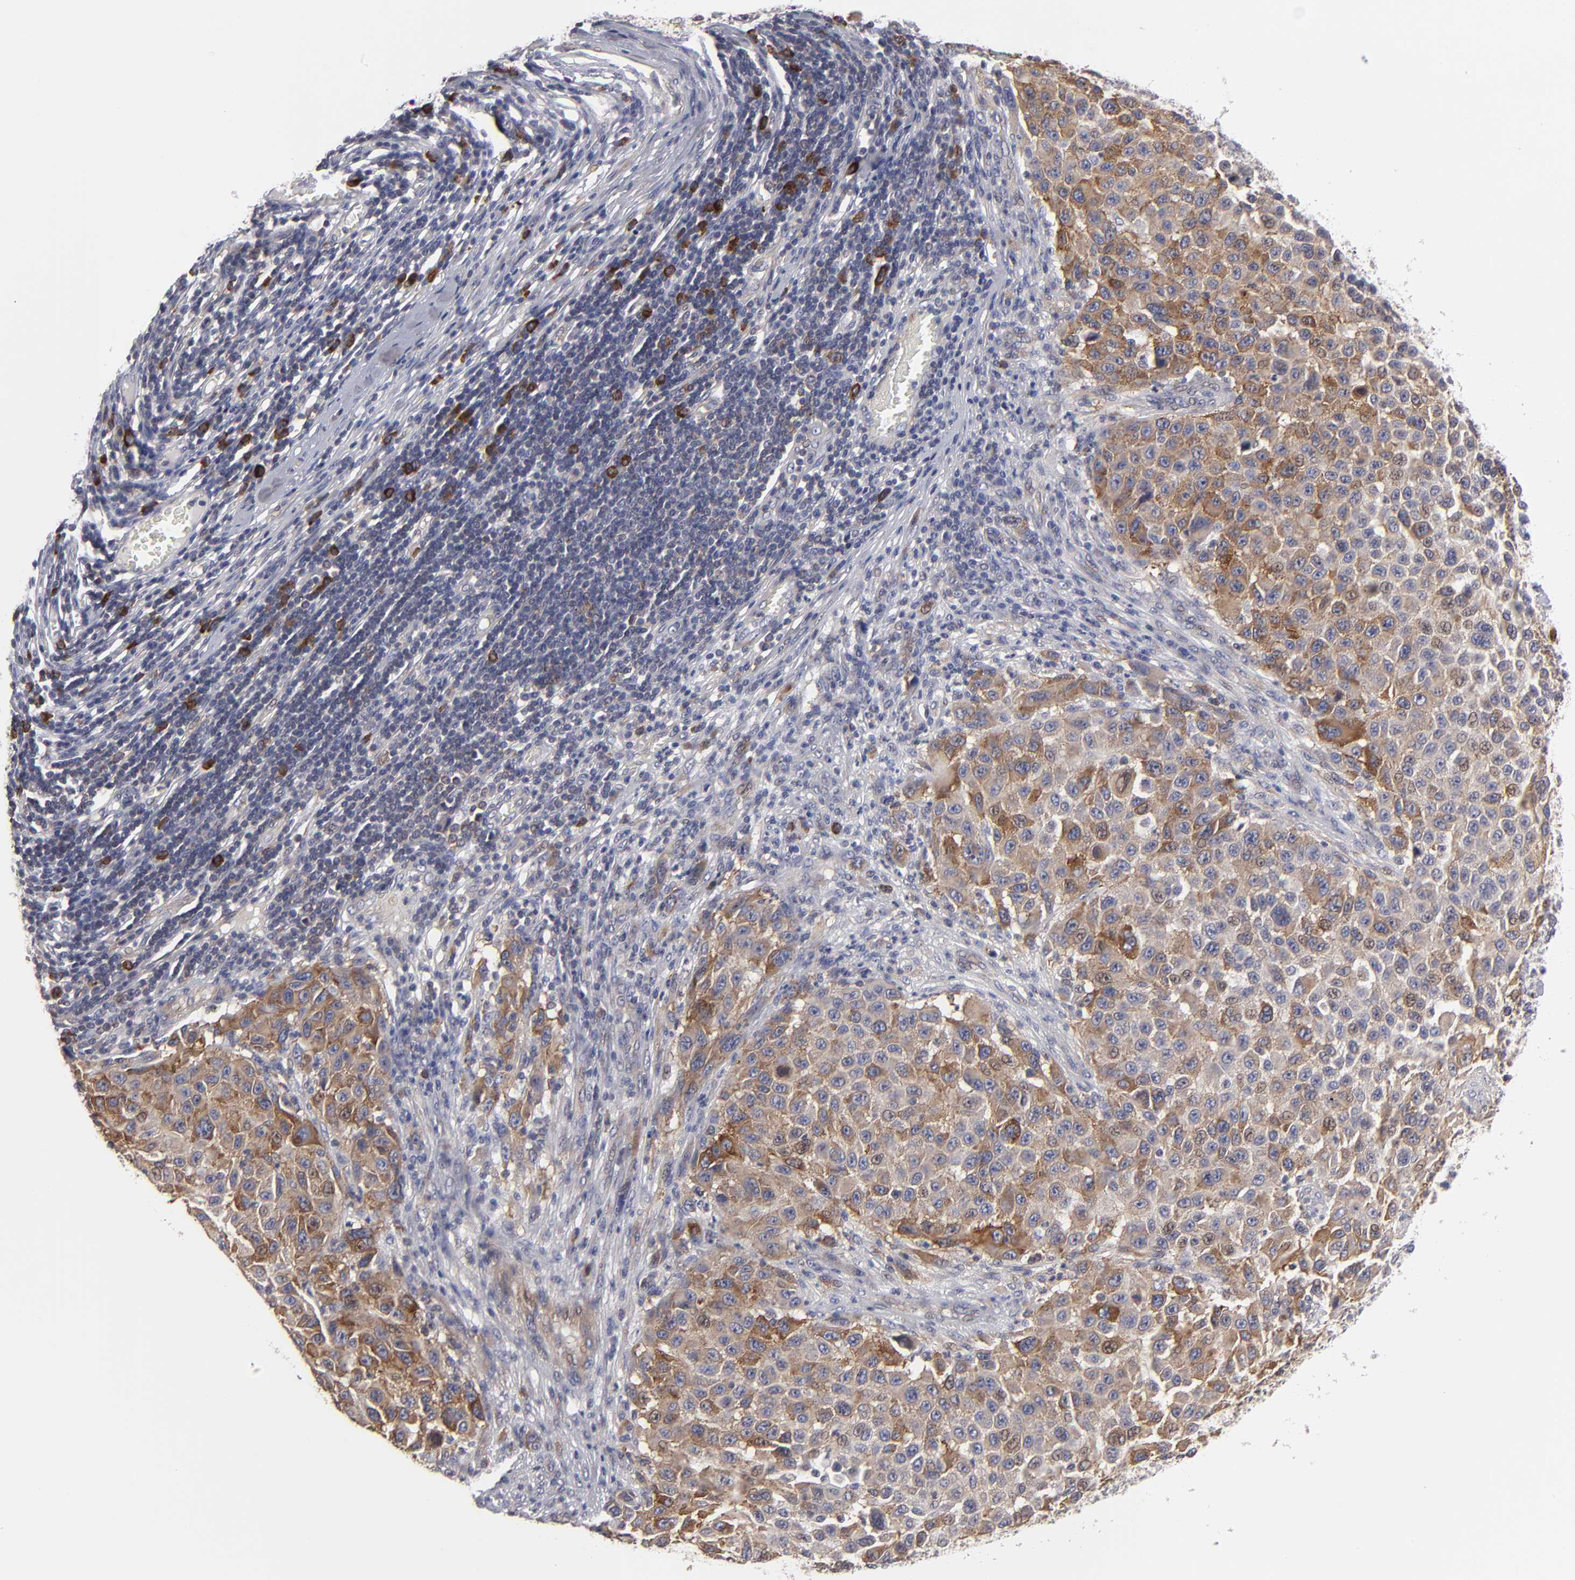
{"staining": {"intensity": "moderate", "quantity": ">75%", "location": "cytoplasmic/membranous"}, "tissue": "melanoma", "cell_type": "Tumor cells", "image_type": "cancer", "snomed": [{"axis": "morphology", "description": "Malignant melanoma, Metastatic site"}, {"axis": "topography", "description": "Lymph node"}], "caption": "Immunohistochemistry (IHC) histopathology image of human malignant melanoma (metastatic site) stained for a protein (brown), which exhibits medium levels of moderate cytoplasmic/membranous positivity in approximately >75% of tumor cells.", "gene": "CEP97", "patient": {"sex": "male", "age": 61}}